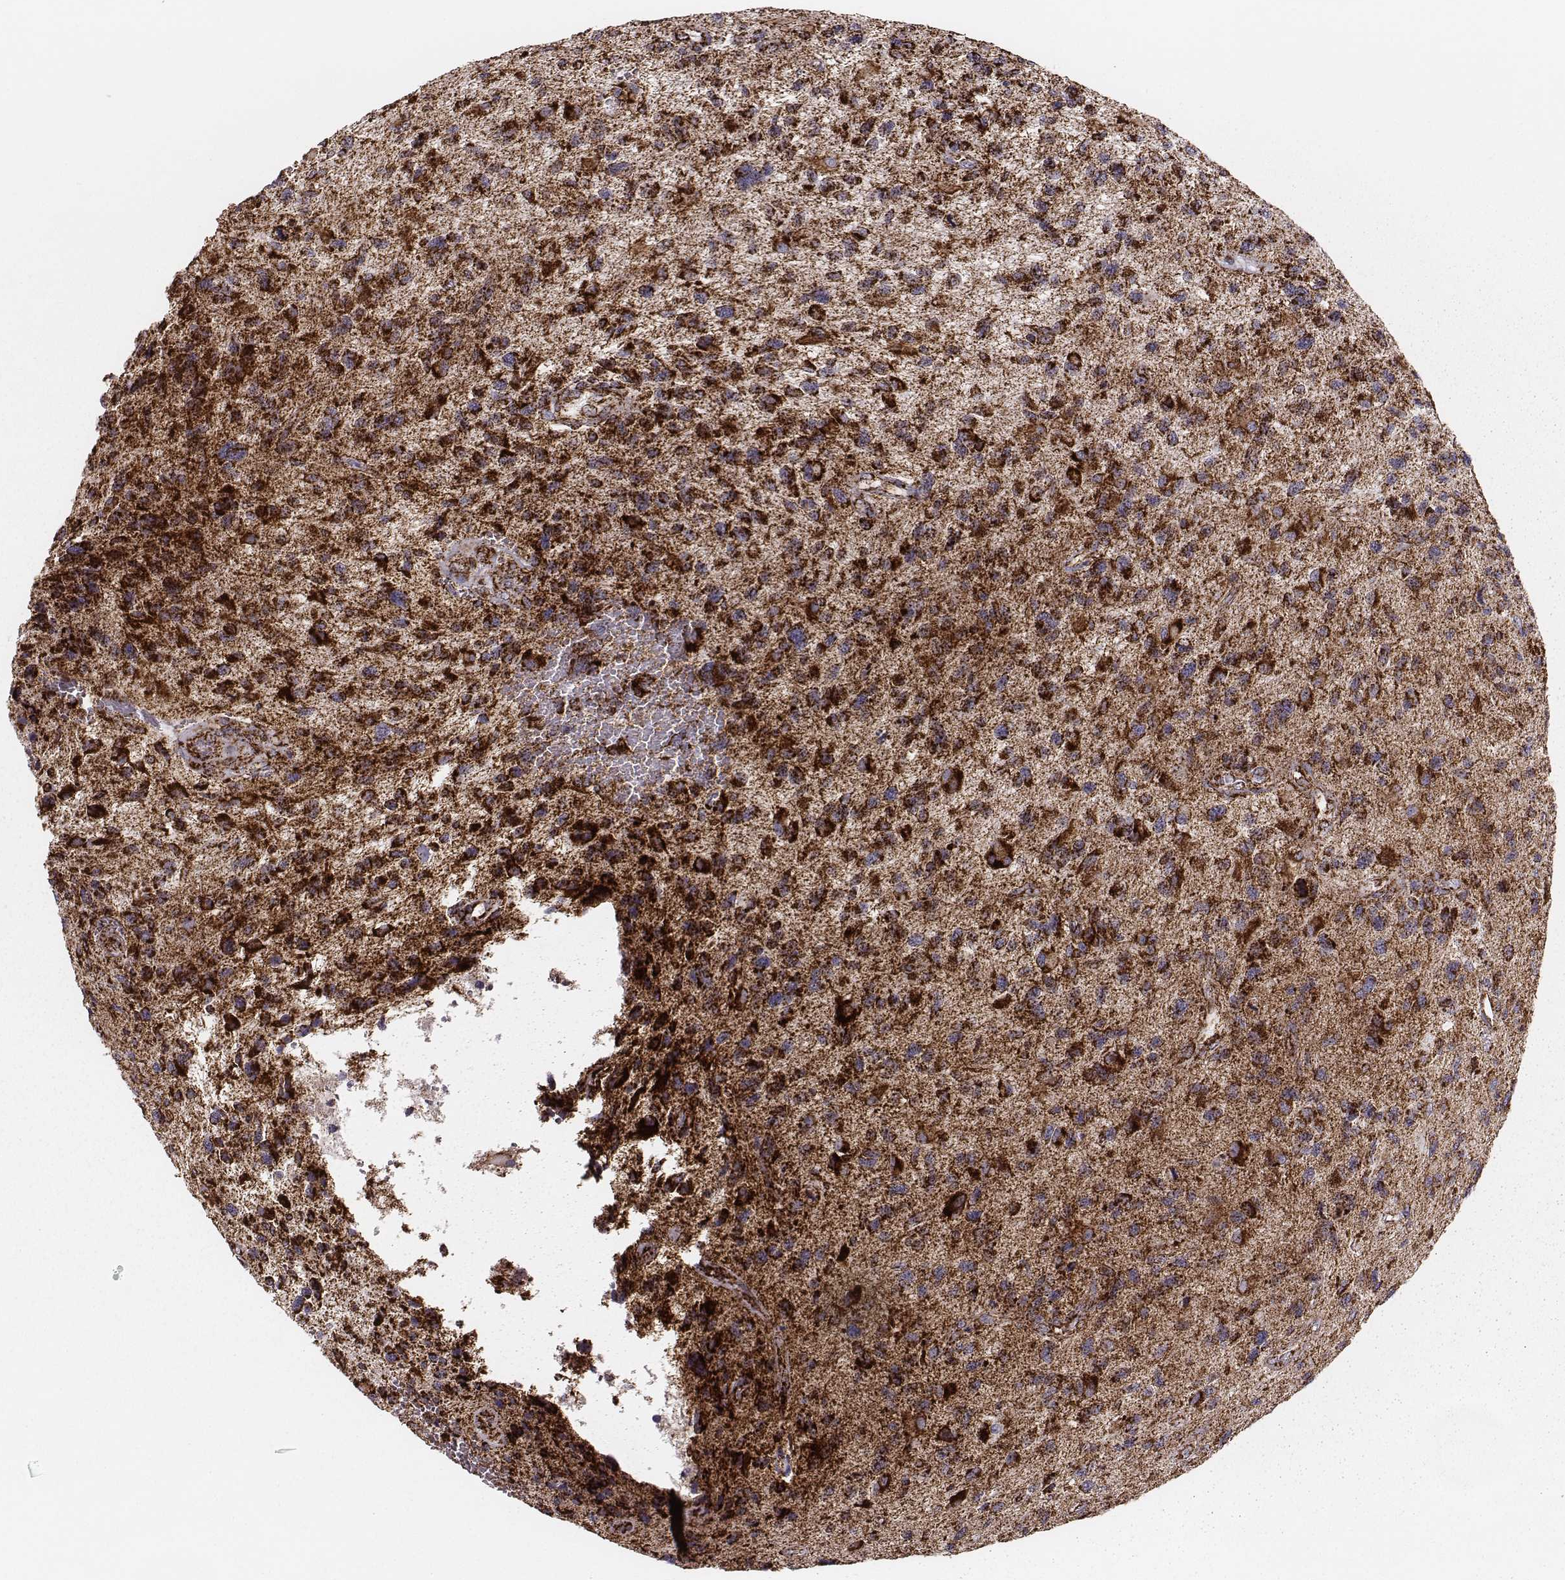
{"staining": {"intensity": "strong", "quantity": ">75%", "location": "cytoplasmic/membranous"}, "tissue": "glioma", "cell_type": "Tumor cells", "image_type": "cancer", "snomed": [{"axis": "morphology", "description": "Glioma, malignant, NOS"}, {"axis": "morphology", "description": "Glioma, malignant, High grade"}, {"axis": "topography", "description": "Brain"}], "caption": "Glioma tissue exhibits strong cytoplasmic/membranous positivity in approximately >75% of tumor cells, visualized by immunohistochemistry.", "gene": "TUFM", "patient": {"sex": "female", "age": 71}}